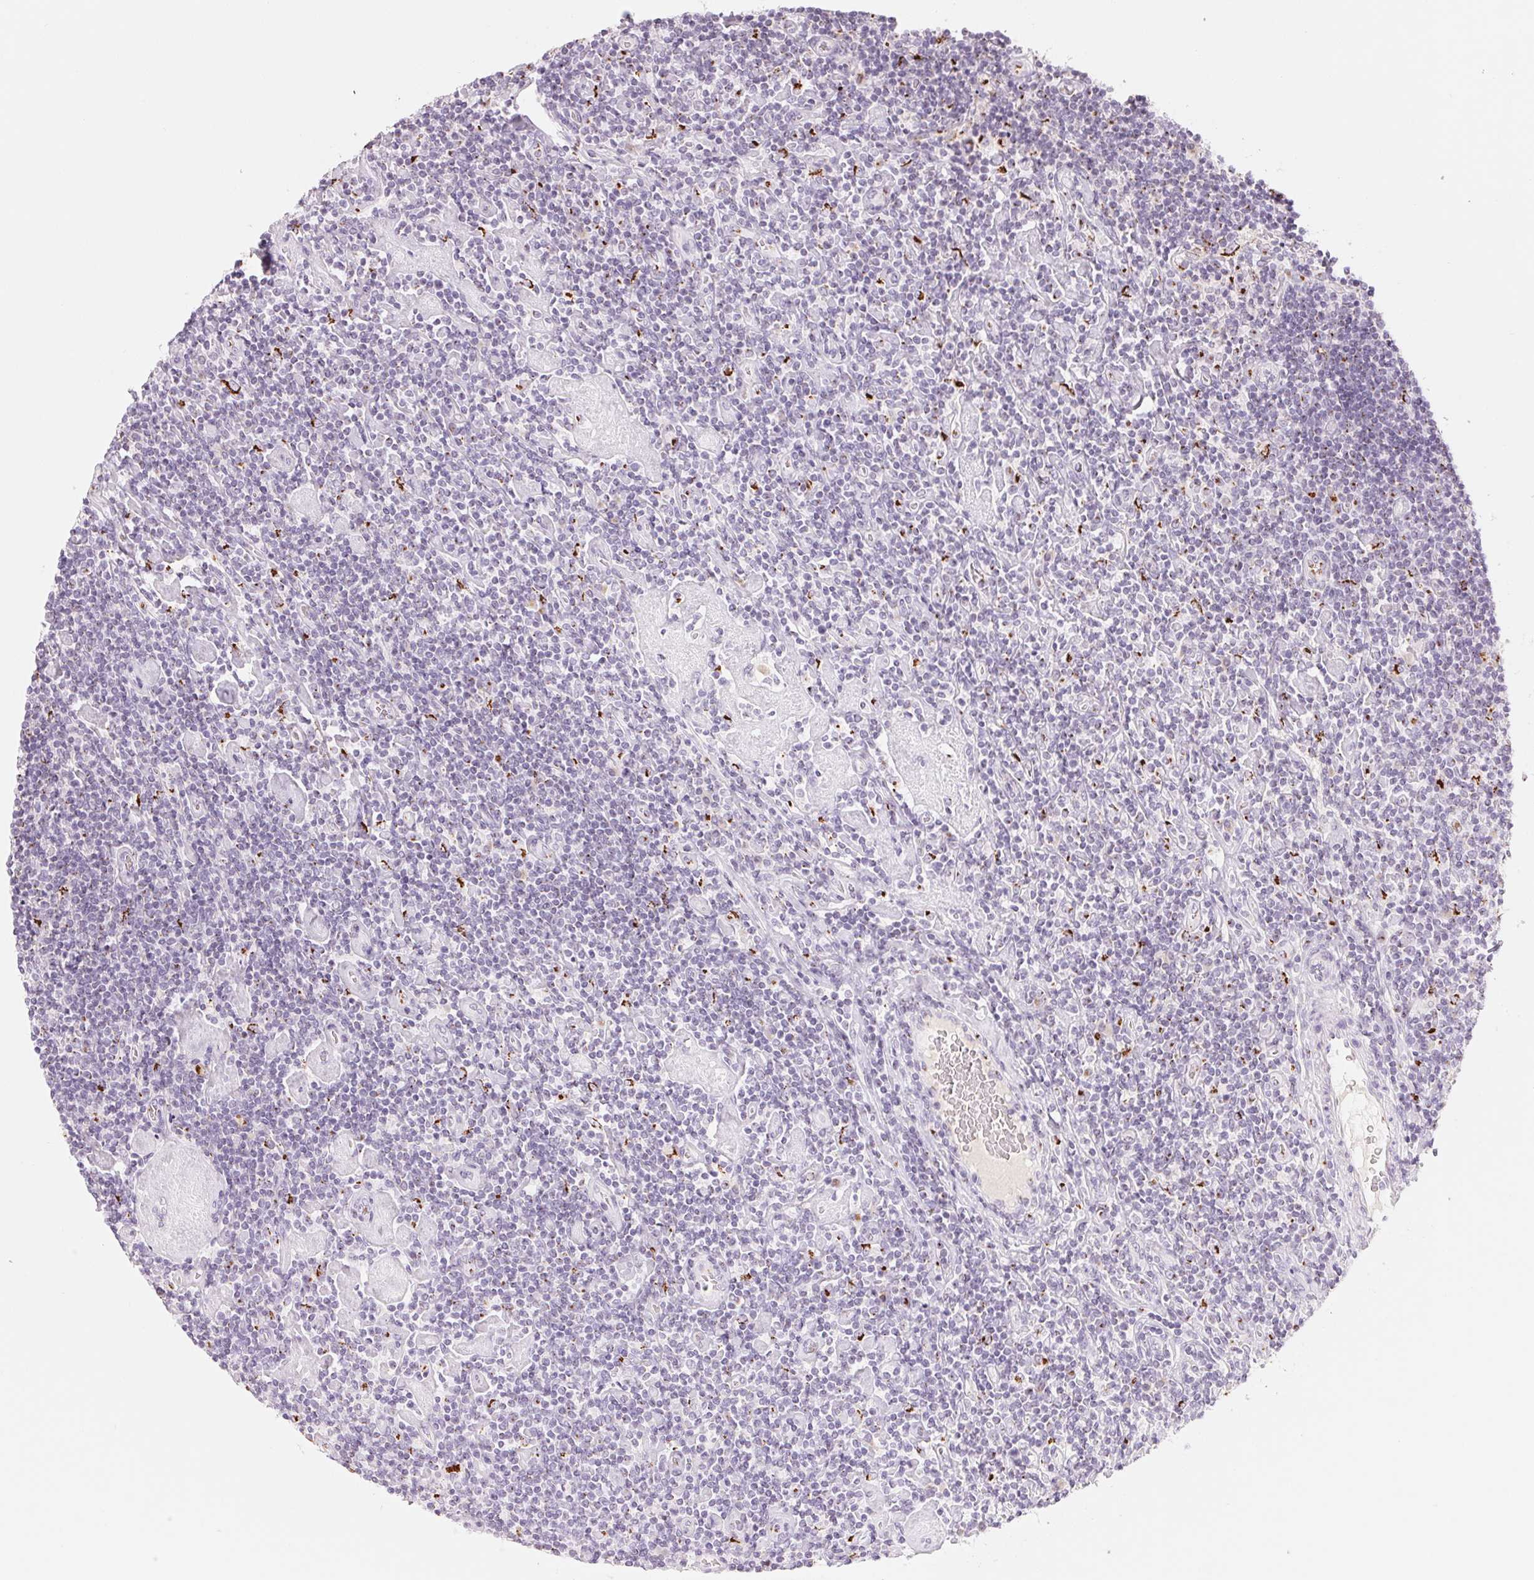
{"staining": {"intensity": "strong", "quantity": ">75%", "location": "cytoplasmic/membranous"}, "tissue": "lymphoma", "cell_type": "Tumor cells", "image_type": "cancer", "snomed": [{"axis": "morphology", "description": "Hodgkin's disease, NOS"}, {"axis": "topography", "description": "Lymph node"}], "caption": "Tumor cells show high levels of strong cytoplasmic/membranous staining in approximately >75% of cells in Hodgkin's disease. The staining is performed using DAB (3,3'-diaminobenzidine) brown chromogen to label protein expression. The nuclei are counter-stained blue using hematoxylin.", "gene": "GALNT7", "patient": {"sex": "male", "age": 40}}